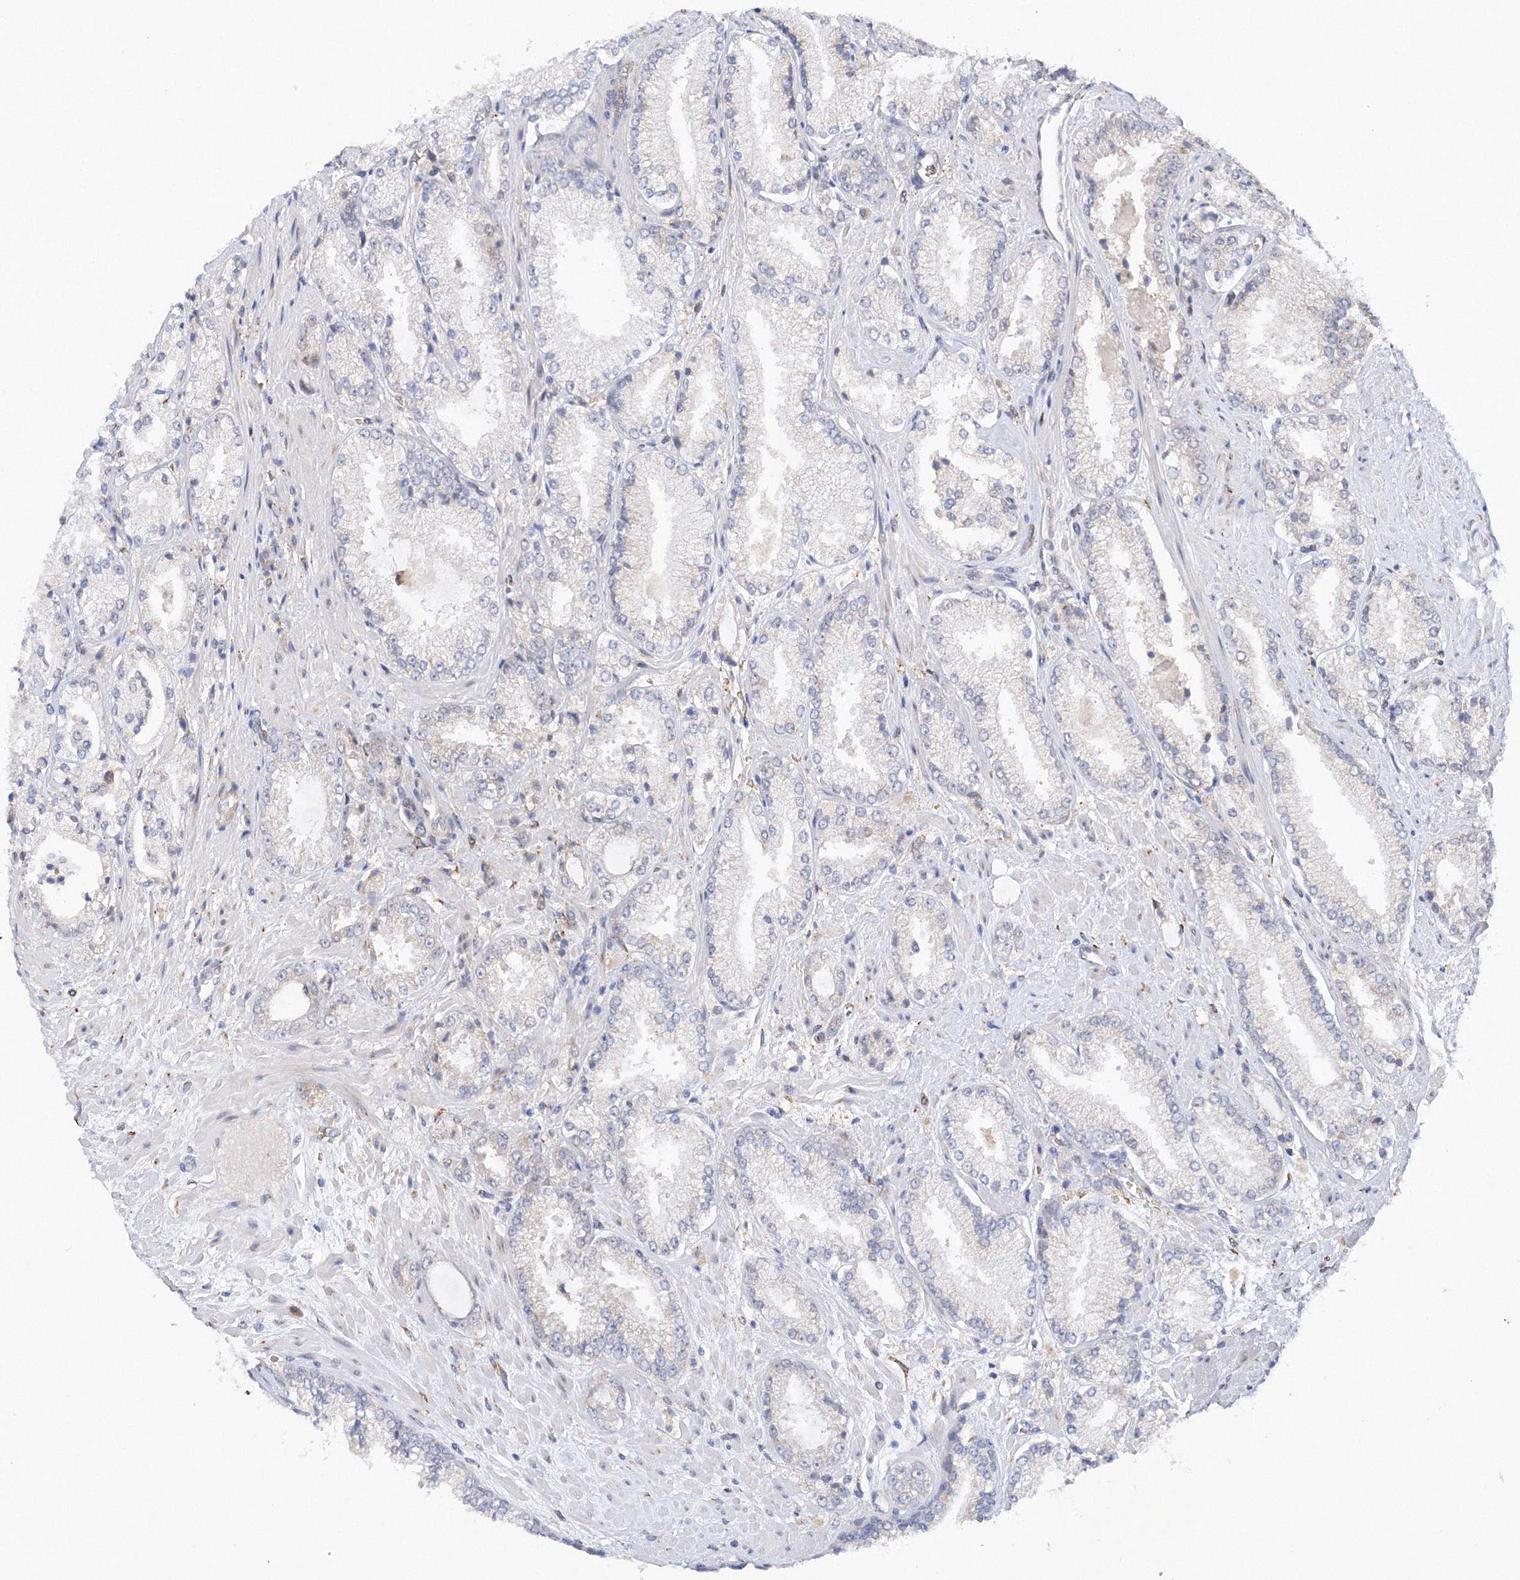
{"staining": {"intensity": "negative", "quantity": "none", "location": "none"}, "tissue": "prostate cancer", "cell_type": "Tumor cells", "image_type": "cancer", "snomed": [{"axis": "morphology", "description": "Adenocarcinoma, High grade"}, {"axis": "topography", "description": "Prostate"}], "caption": "Protein analysis of prostate cancer exhibits no significant expression in tumor cells.", "gene": "DIS3L2", "patient": {"sex": "male", "age": 73}}